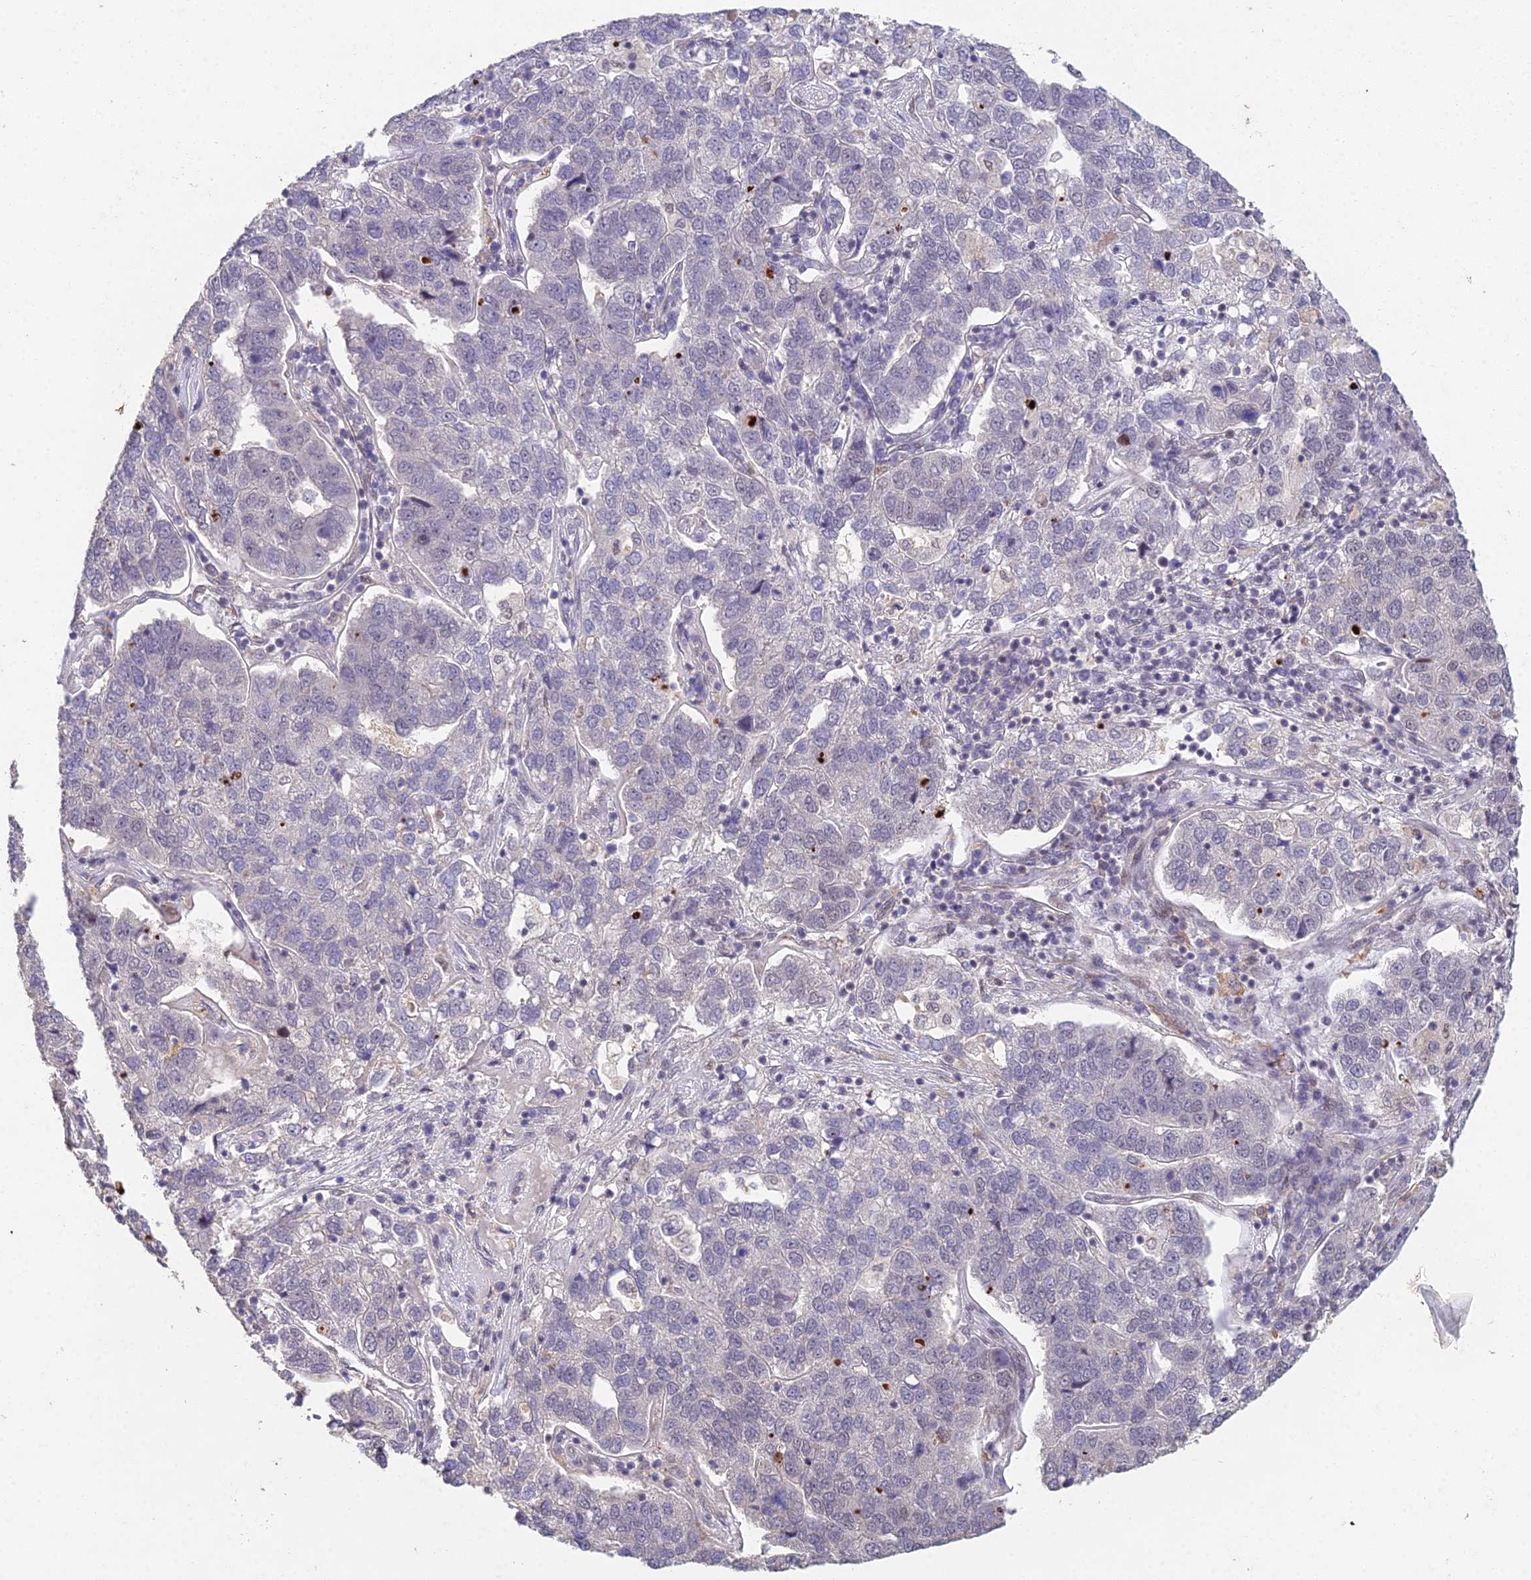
{"staining": {"intensity": "moderate", "quantity": "<25%", "location": "nuclear"}, "tissue": "pancreatic cancer", "cell_type": "Tumor cells", "image_type": "cancer", "snomed": [{"axis": "morphology", "description": "Adenocarcinoma, NOS"}, {"axis": "topography", "description": "Pancreas"}], "caption": "Pancreatic cancer (adenocarcinoma) stained with a protein marker demonstrates moderate staining in tumor cells.", "gene": "ABHD17A", "patient": {"sex": "female", "age": 61}}